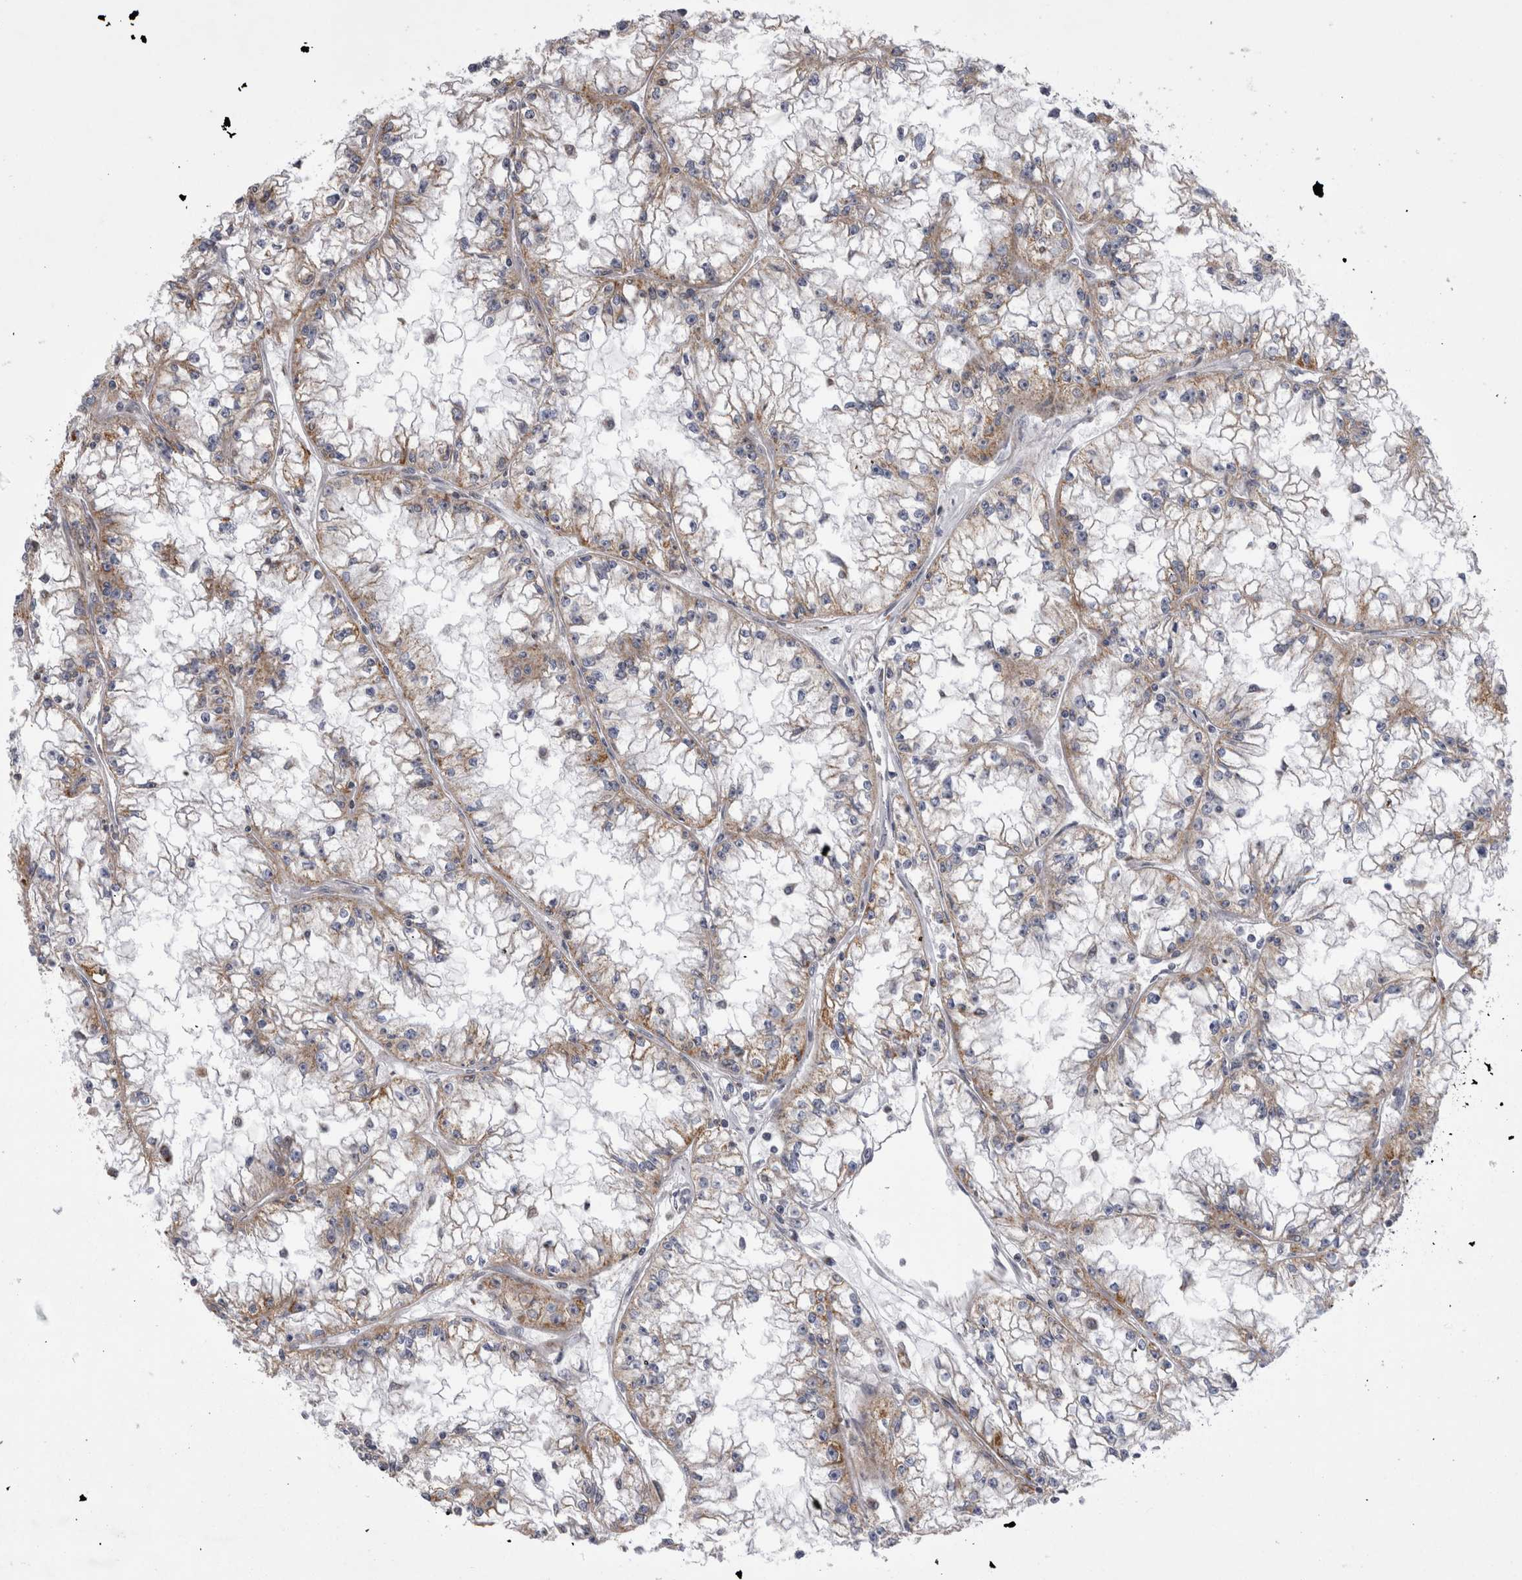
{"staining": {"intensity": "moderate", "quantity": ">75%", "location": "cytoplasmic/membranous"}, "tissue": "renal cancer", "cell_type": "Tumor cells", "image_type": "cancer", "snomed": [{"axis": "morphology", "description": "Adenocarcinoma, NOS"}, {"axis": "topography", "description": "Kidney"}], "caption": "Protein analysis of adenocarcinoma (renal) tissue shows moderate cytoplasmic/membranous expression in approximately >75% of tumor cells.", "gene": "TSPOAP1", "patient": {"sex": "male", "age": 56}}